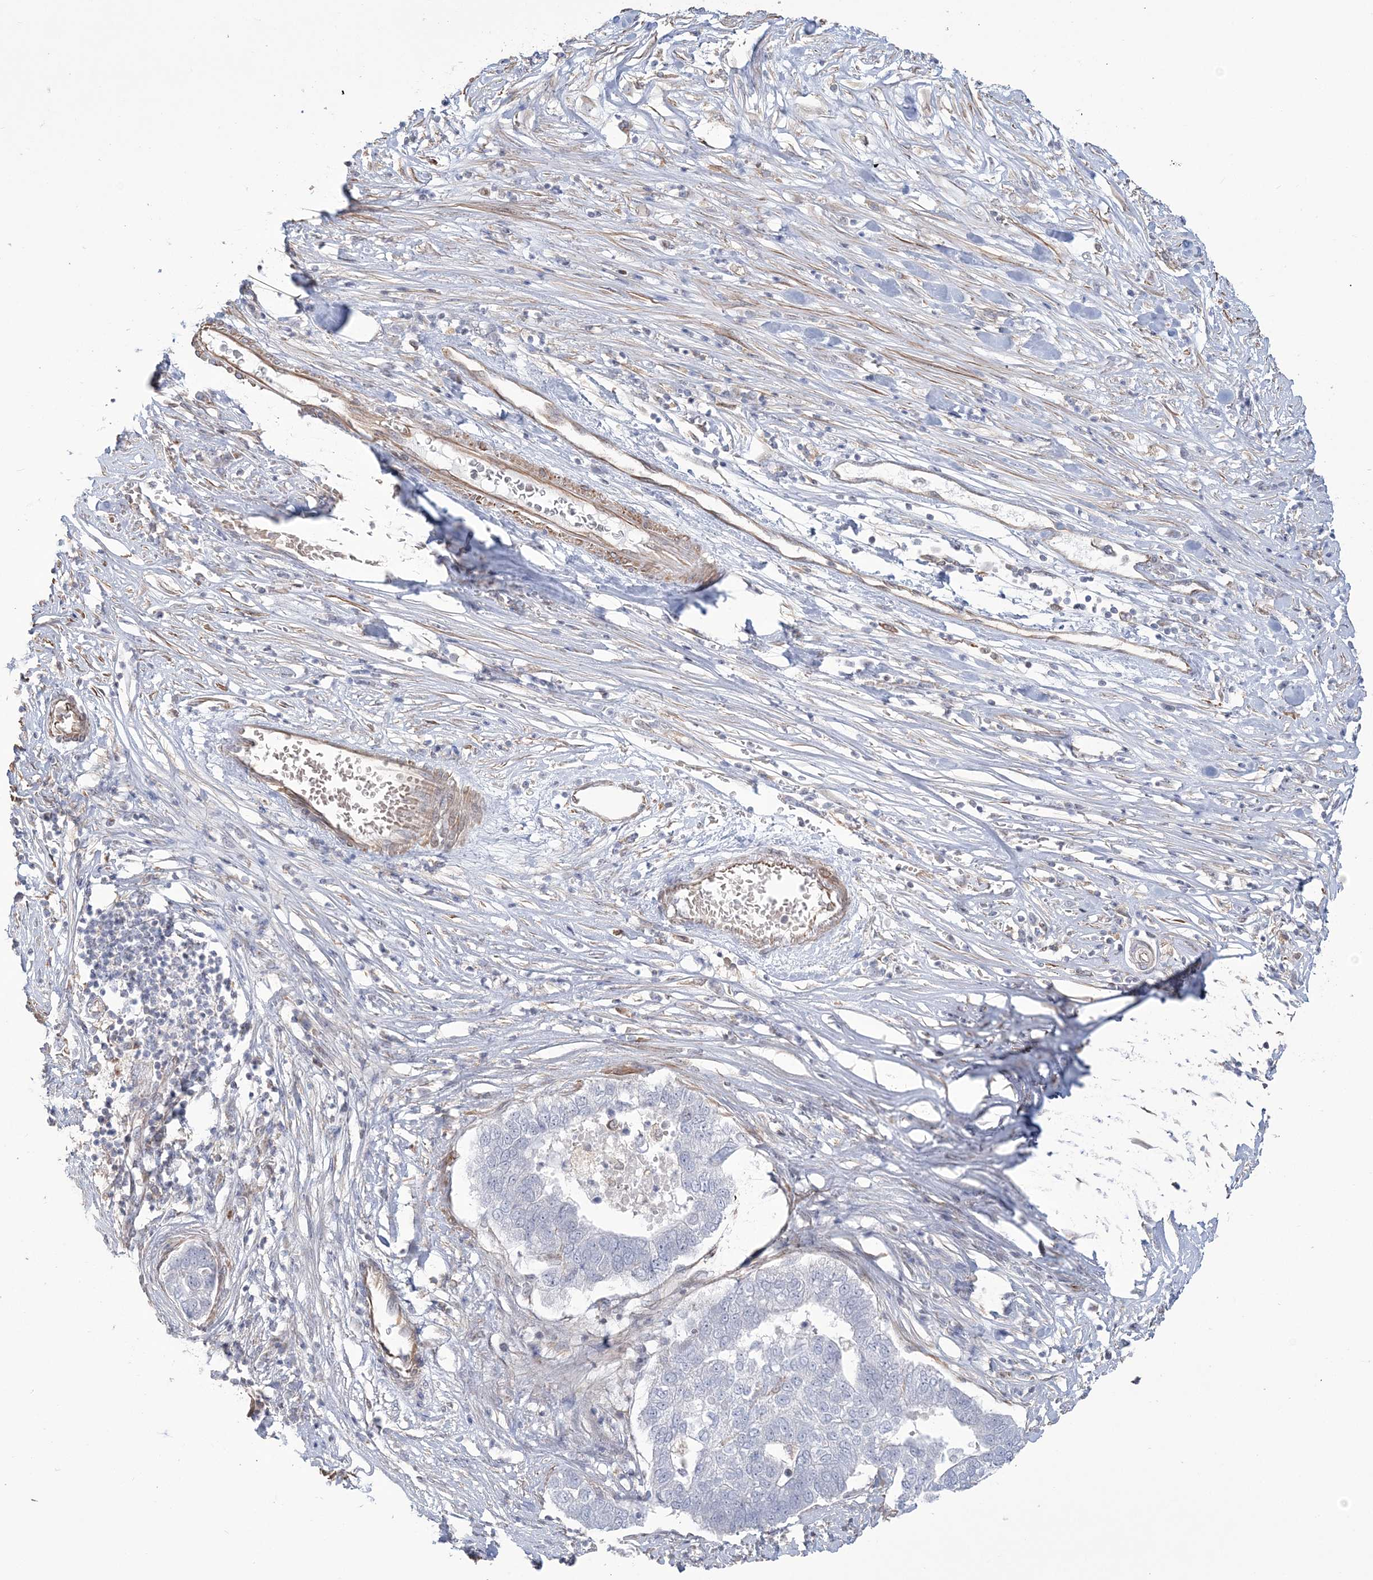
{"staining": {"intensity": "negative", "quantity": "none", "location": "none"}, "tissue": "pancreatic cancer", "cell_type": "Tumor cells", "image_type": "cancer", "snomed": [{"axis": "morphology", "description": "Adenocarcinoma, NOS"}, {"axis": "topography", "description": "Pancreas"}], "caption": "Immunohistochemistry micrograph of adenocarcinoma (pancreatic) stained for a protein (brown), which displays no positivity in tumor cells. The staining was performed using DAB (3,3'-diaminobenzidine) to visualize the protein expression in brown, while the nuclei were stained in blue with hematoxylin (Magnification: 20x).", "gene": "ZNF821", "patient": {"sex": "female", "age": 61}}